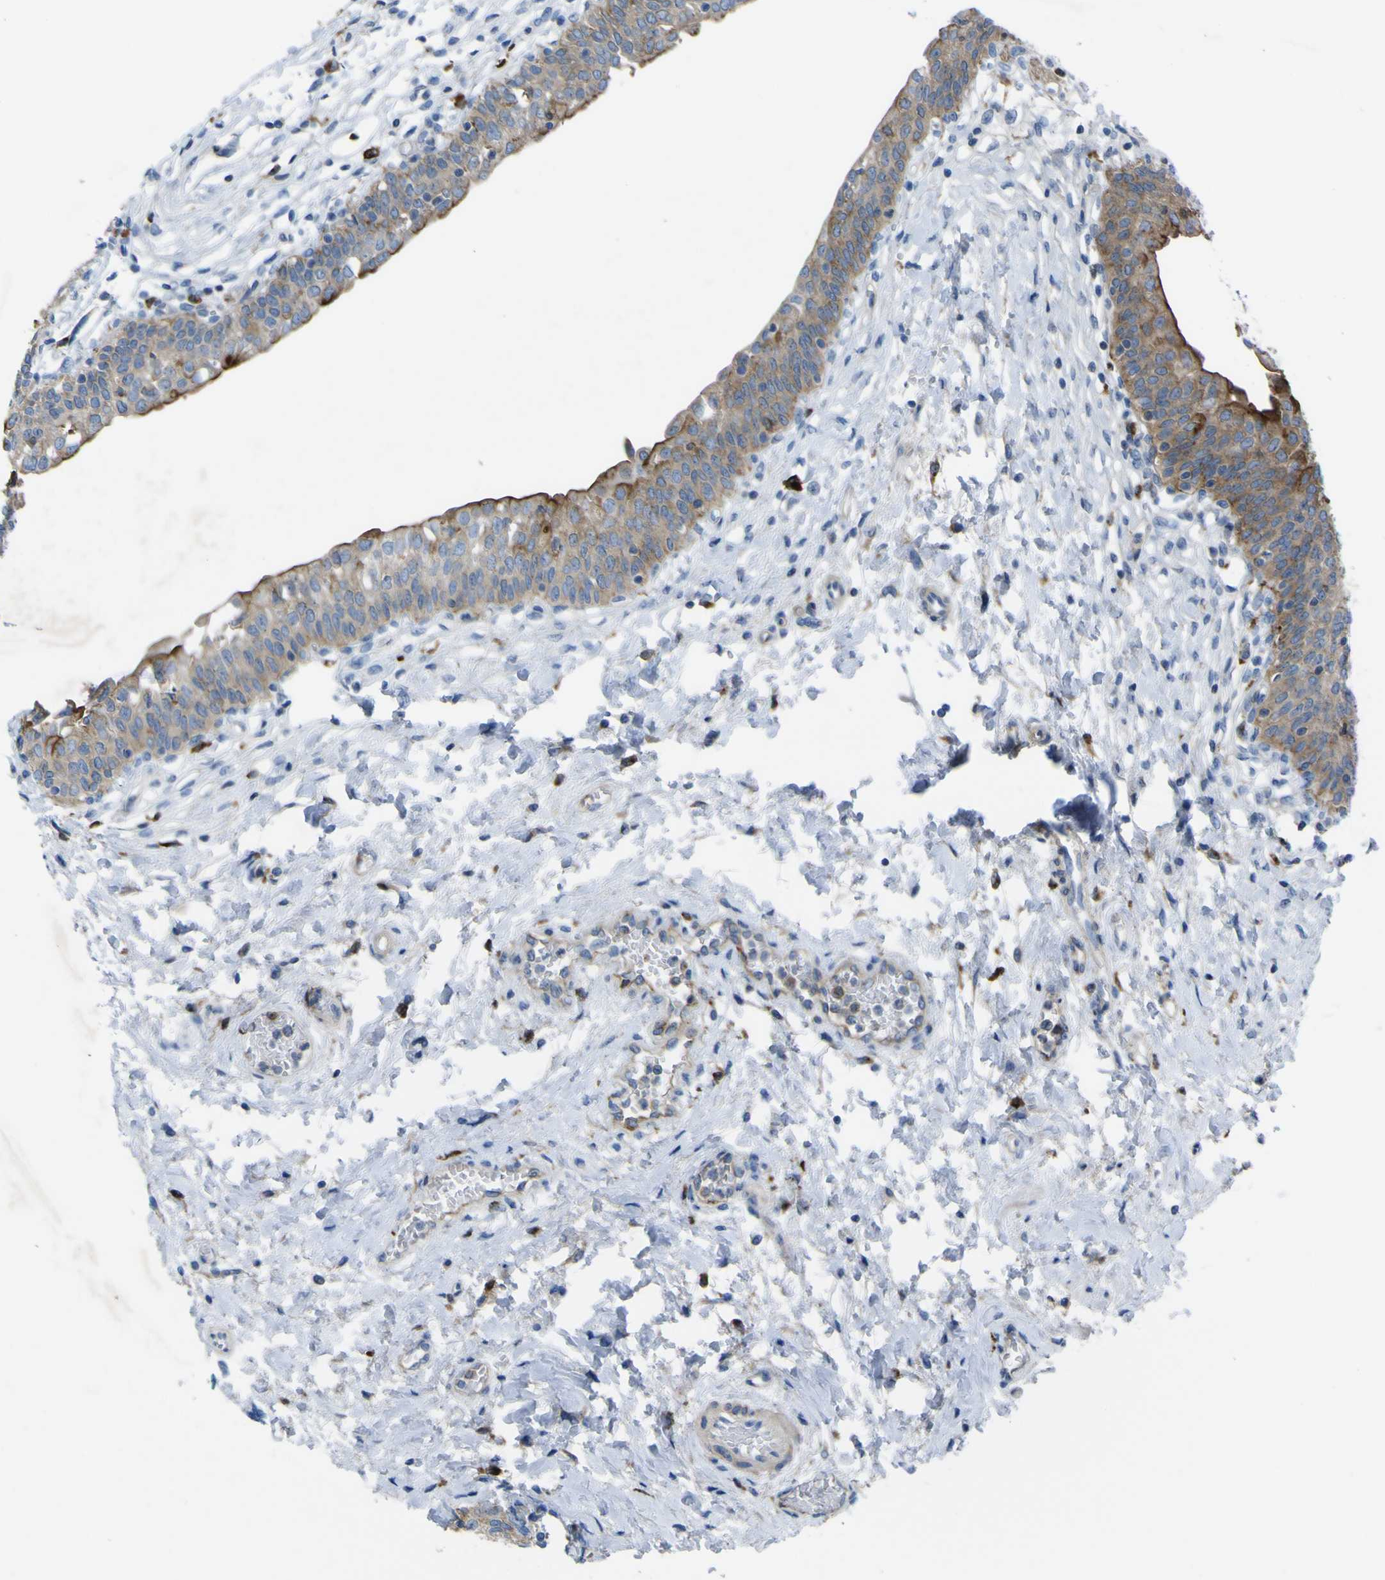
{"staining": {"intensity": "moderate", "quantity": ">75%", "location": "cytoplasmic/membranous"}, "tissue": "urinary bladder", "cell_type": "Urothelial cells", "image_type": "normal", "snomed": [{"axis": "morphology", "description": "Normal tissue, NOS"}, {"axis": "topography", "description": "Urinary bladder"}], "caption": "Moderate cytoplasmic/membranous staining is present in approximately >75% of urothelial cells in normal urinary bladder.", "gene": "CST3", "patient": {"sex": "male", "age": 55}}